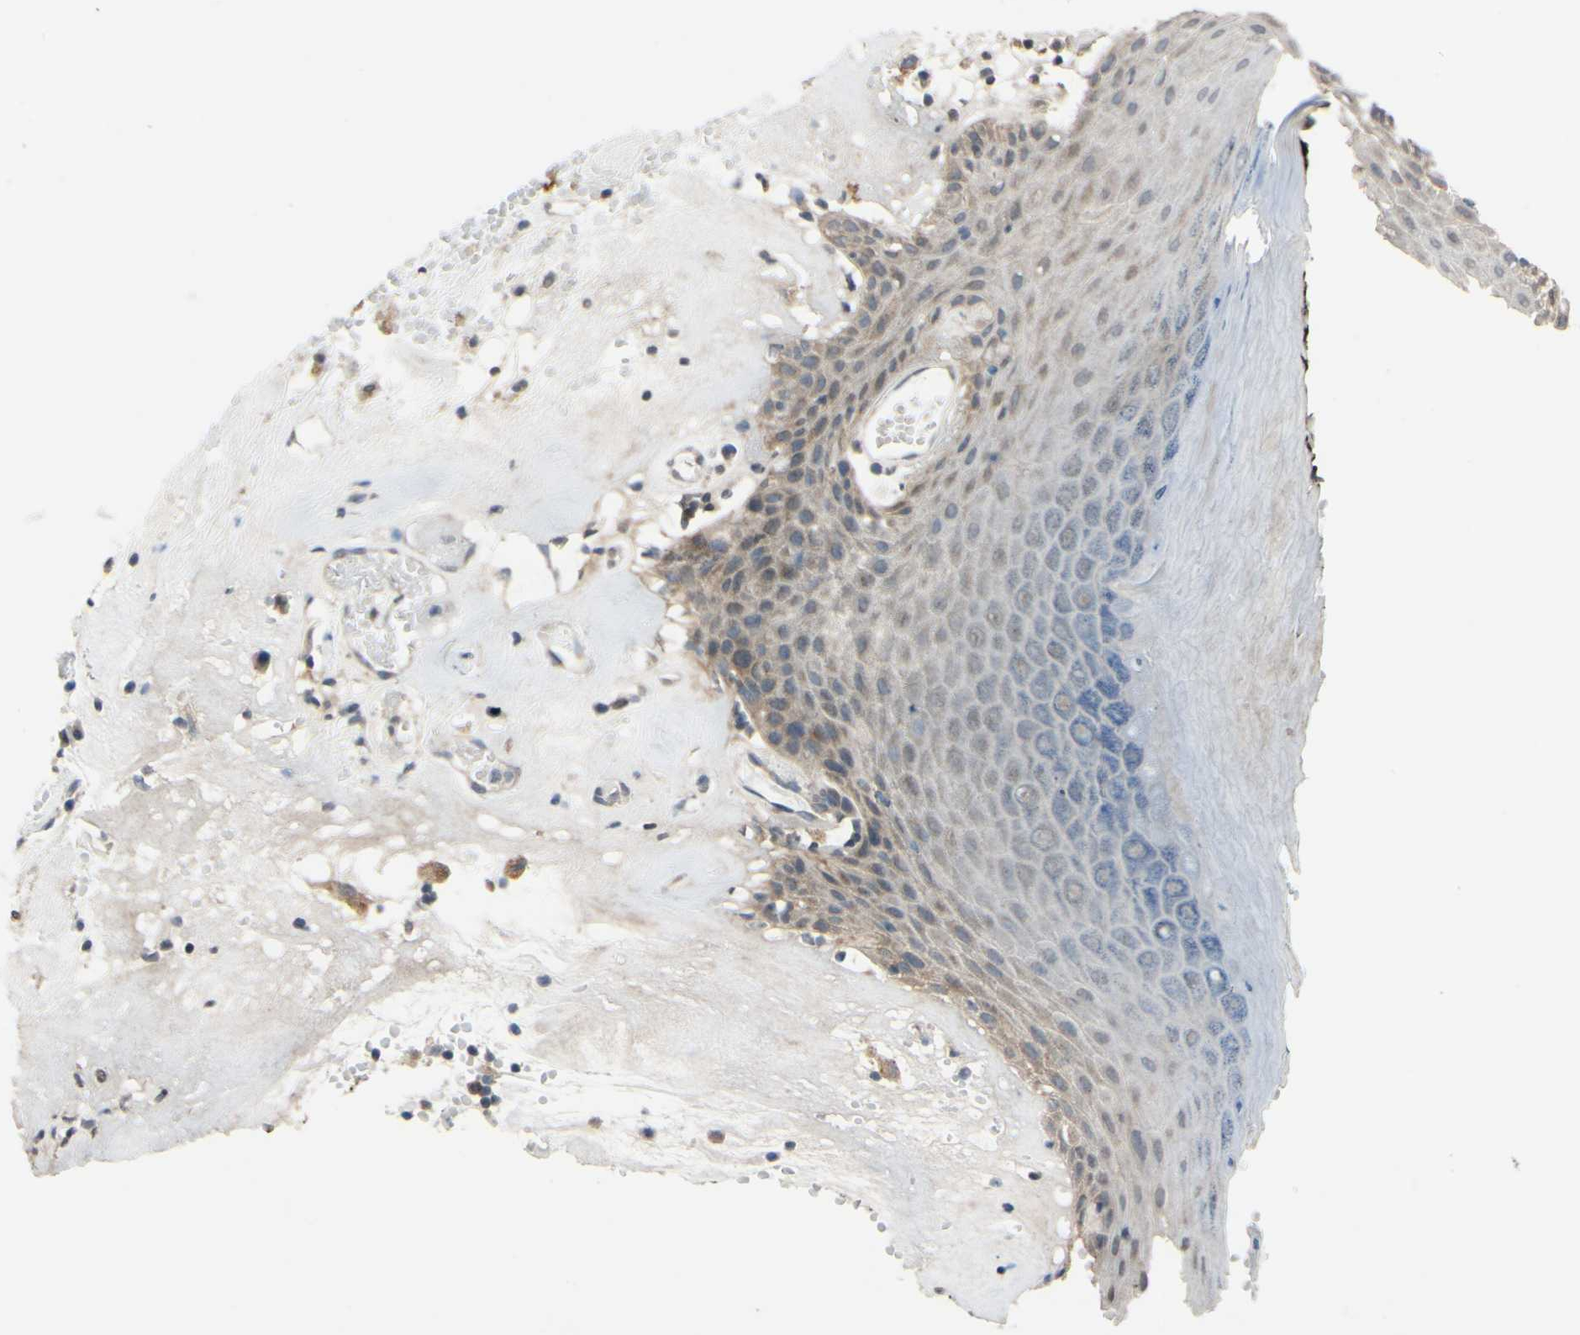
{"staining": {"intensity": "weak", "quantity": "<25%", "location": "cytoplasmic/membranous"}, "tissue": "skin", "cell_type": "Epidermal cells", "image_type": "normal", "snomed": [{"axis": "morphology", "description": "Normal tissue, NOS"}, {"axis": "morphology", "description": "Inflammation, NOS"}, {"axis": "topography", "description": "Vulva"}], "caption": "This is a histopathology image of immunohistochemistry (IHC) staining of benign skin, which shows no staining in epidermal cells. The staining is performed using DAB (3,3'-diaminobenzidine) brown chromogen with nuclei counter-stained in using hematoxylin.", "gene": "CDCP1", "patient": {"sex": "female", "age": 84}}